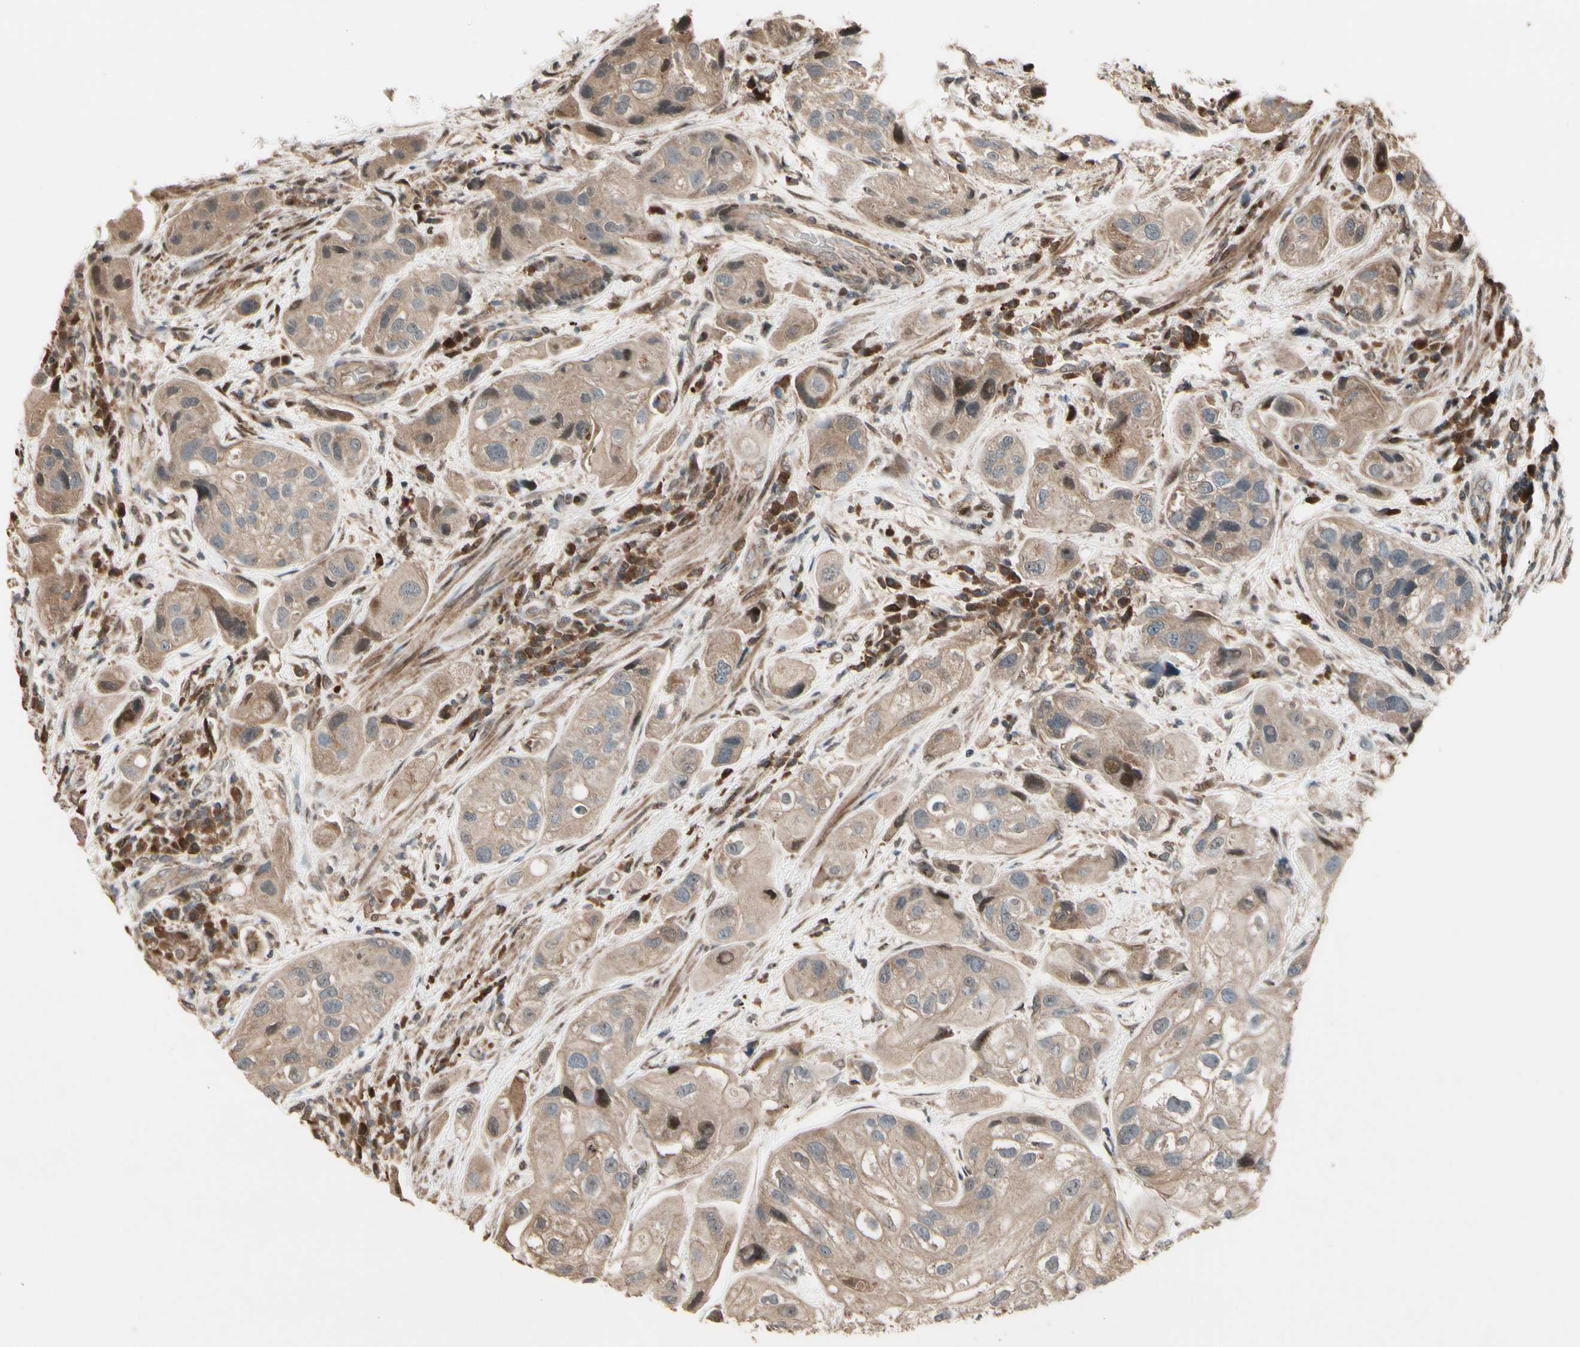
{"staining": {"intensity": "weak", "quantity": ">75%", "location": "cytoplasmic/membranous"}, "tissue": "urothelial cancer", "cell_type": "Tumor cells", "image_type": "cancer", "snomed": [{"axis": "morphology", "description": "Urothelial carcinoma, High grade"}, {"axis": "topography", "description": "Urinary bladder"}], "caption": "A low amount of weak cytoplasmic/membranous positivity is present in approximately >75% of tumor cells in urothelial cancer tissue. Ihc stains the protein in brown and the nuclei are stained blue.", "gene": "CSF1R", "patient": {"sex": "female", "age": 64}}